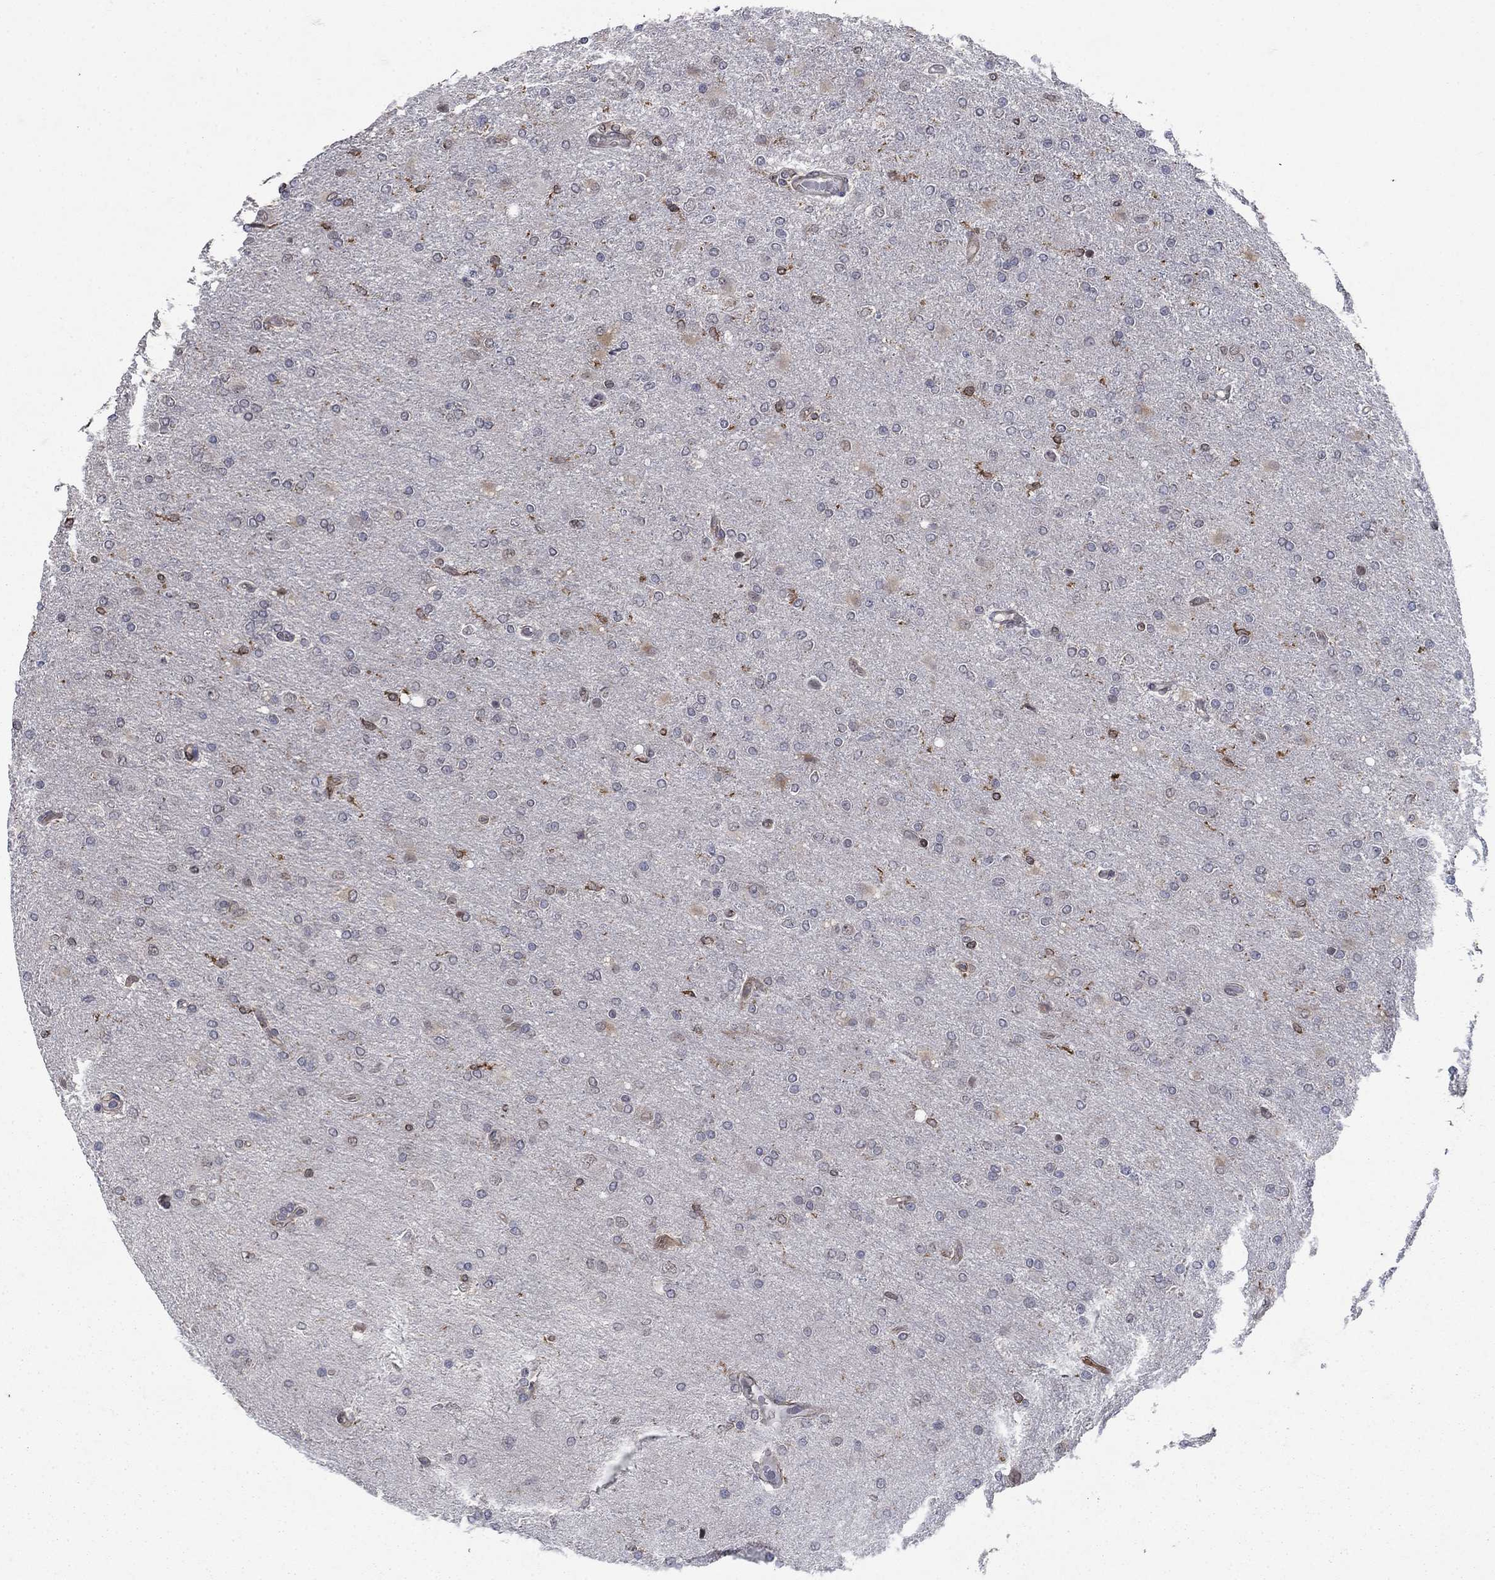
{"staining": {"intensity": "negative", "quantity": "none", "location": "none"}, "tissue": "glioma", "cell_type": "Tumor cells", "image_type": "cancer", "snomed": [{"axis": "morphology", "description": "Glioma, malignant, High grade"}, {"axis": "topography", "description": "Cerebral cortex"}], "caption": "This is a image of IHC staining of high-grade glioma (malignant), which shows no expression in tumor cells. The staining was performed using DAB to visualize the protein expression in brown, while the nuclei were stained in blue with hematoxylin (Magnification: 20x).", "gene": "DHRS7", "patient": {"sex": "male", "age": 70}}